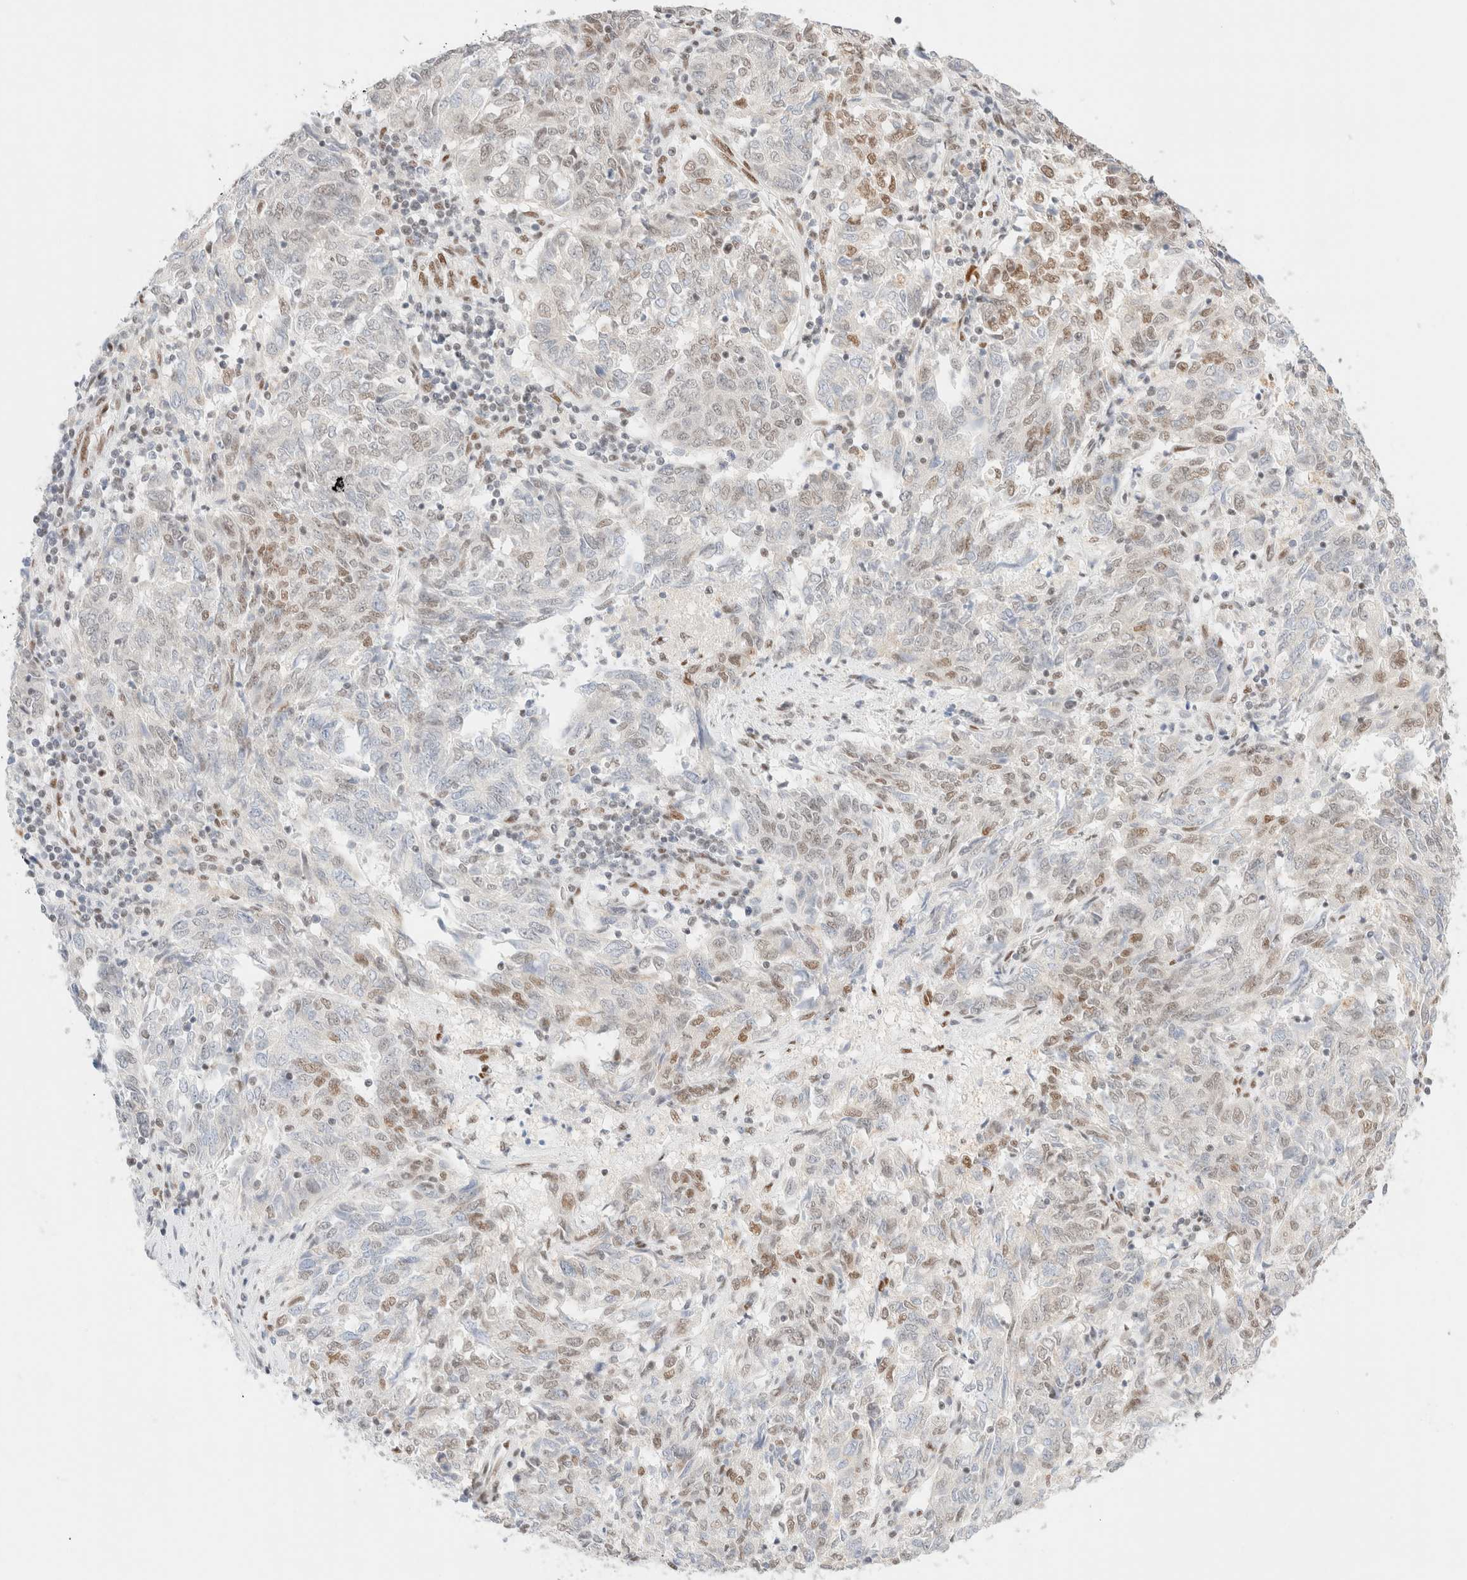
{"staining": {"intensity": "moderate", "quantity": "25%-75%", "location": "nuclear"}, "tissue": "endometrial cancer", "cell_type": "Tumor cells", "image_type": "cancer", "snomed": [{"axis": "morphology", "description": "Adenocarcinoma, NOS"}, {"axis": "topography", "description": "Endometrium"}], "caption": "High-magnification brightfield microscopy of endometrial adenocarcinoma stained with DAB (3,3'-diaminobenzidine) (brown) and counterstained with hematoxylin (blue). tumor cells exhibit moderate nuclear staining is identified in approximately25%-75% of cells.", "gene": "CIC", "patient": {"sex": "female", "age": 80}}